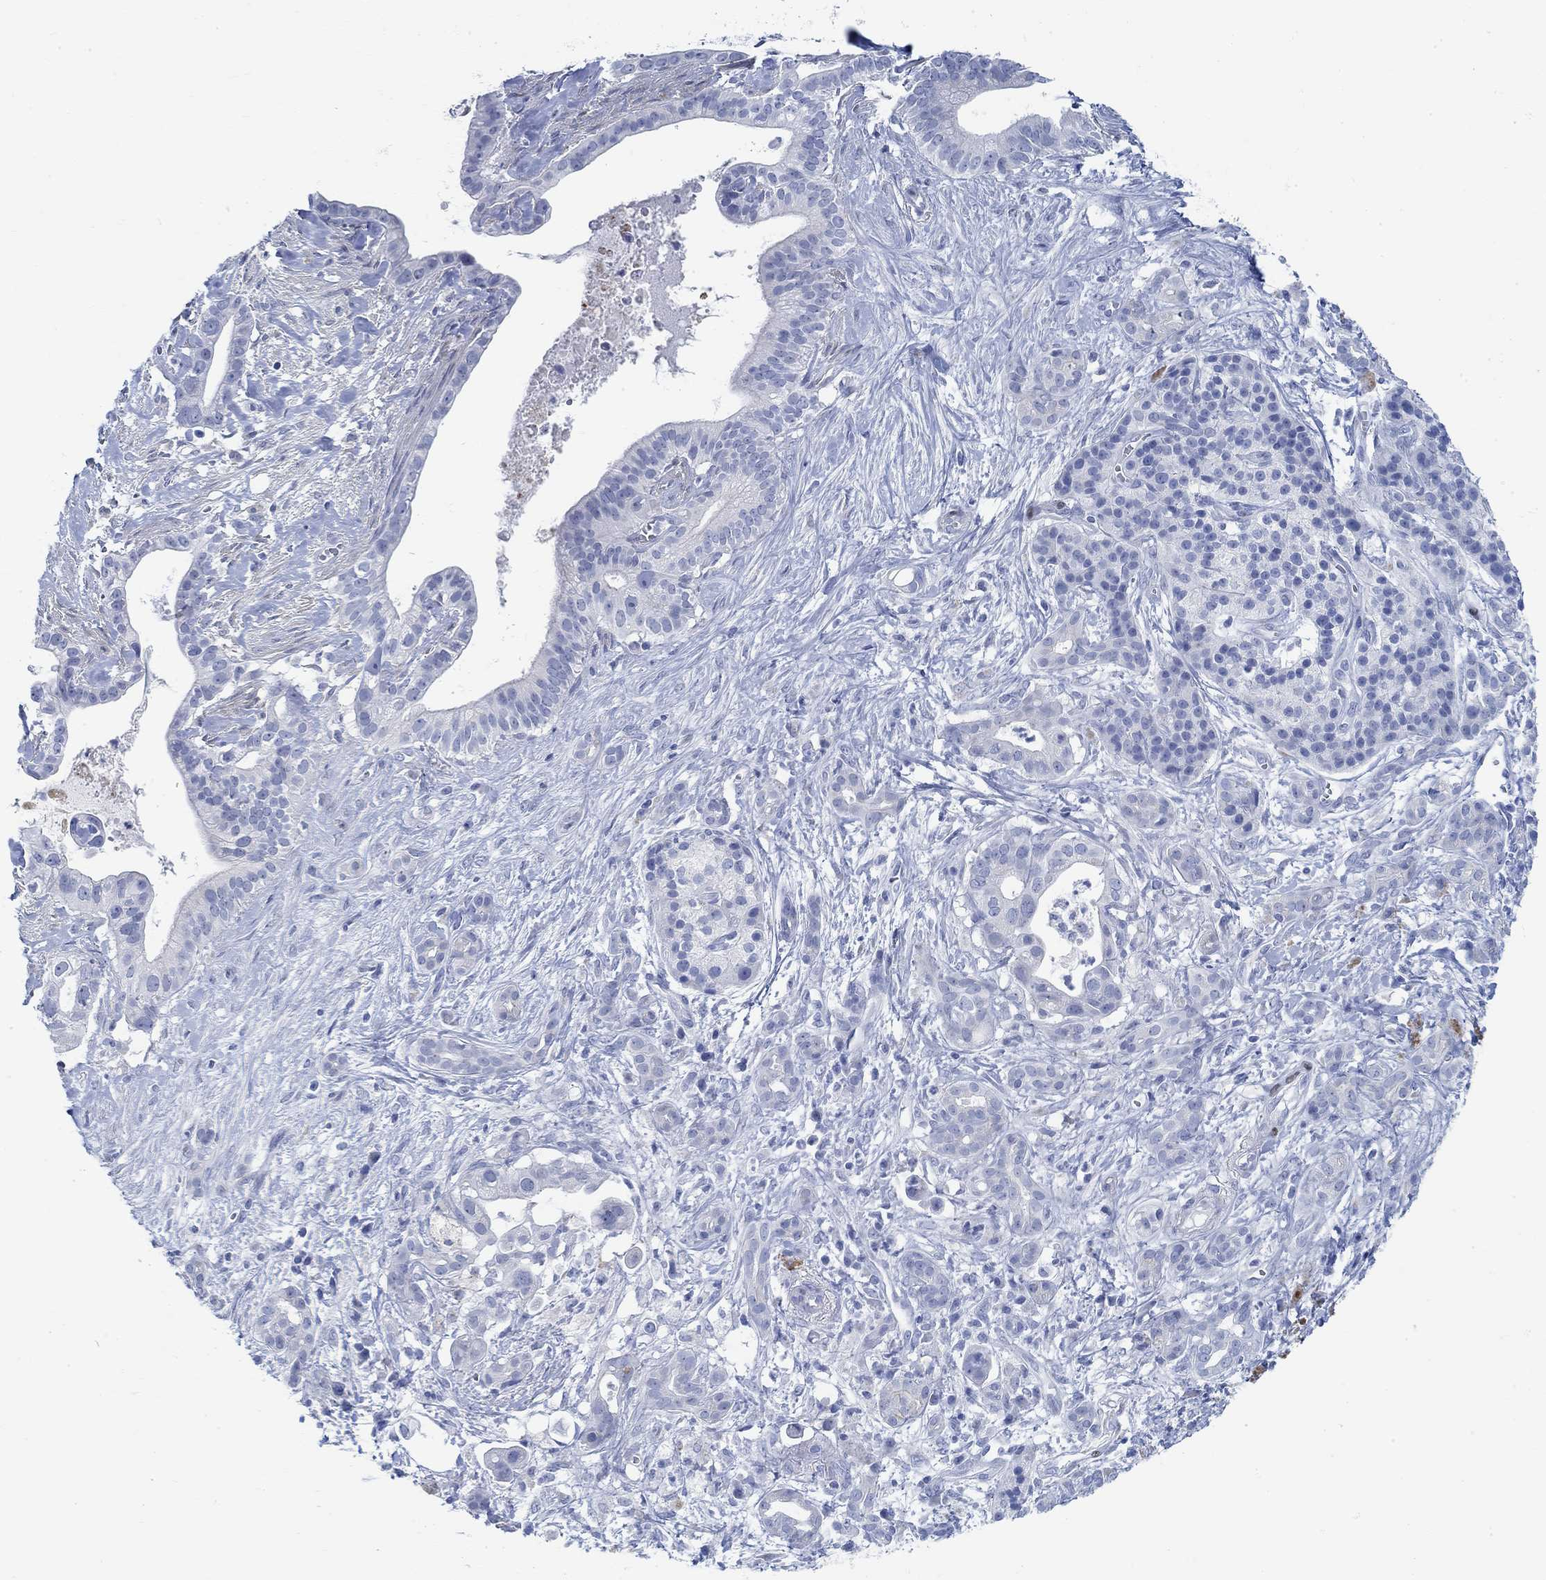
{"staining": {"intensity": "negative", "quantity": "none", "location": "none"}, "tissue": "pancreatic cancer", "cell_type": "Tumor cells", "image_type": "cancer", "snomed": [{"axis": "morphology", "description": "Adenocarcinoma, NOS"}, {"axis": "topography", "description": "Pancreas"}], "caption": "Immunohistochemical staining of pancreatic adenocarcinoma reveals no significant expression in tumor cells. The staining is performed using DAB brown chromogen with nuclei counter-stained in using hematoxylin.", "gene": "RBM20", "patient": {"sex": "male", "age": 61}}